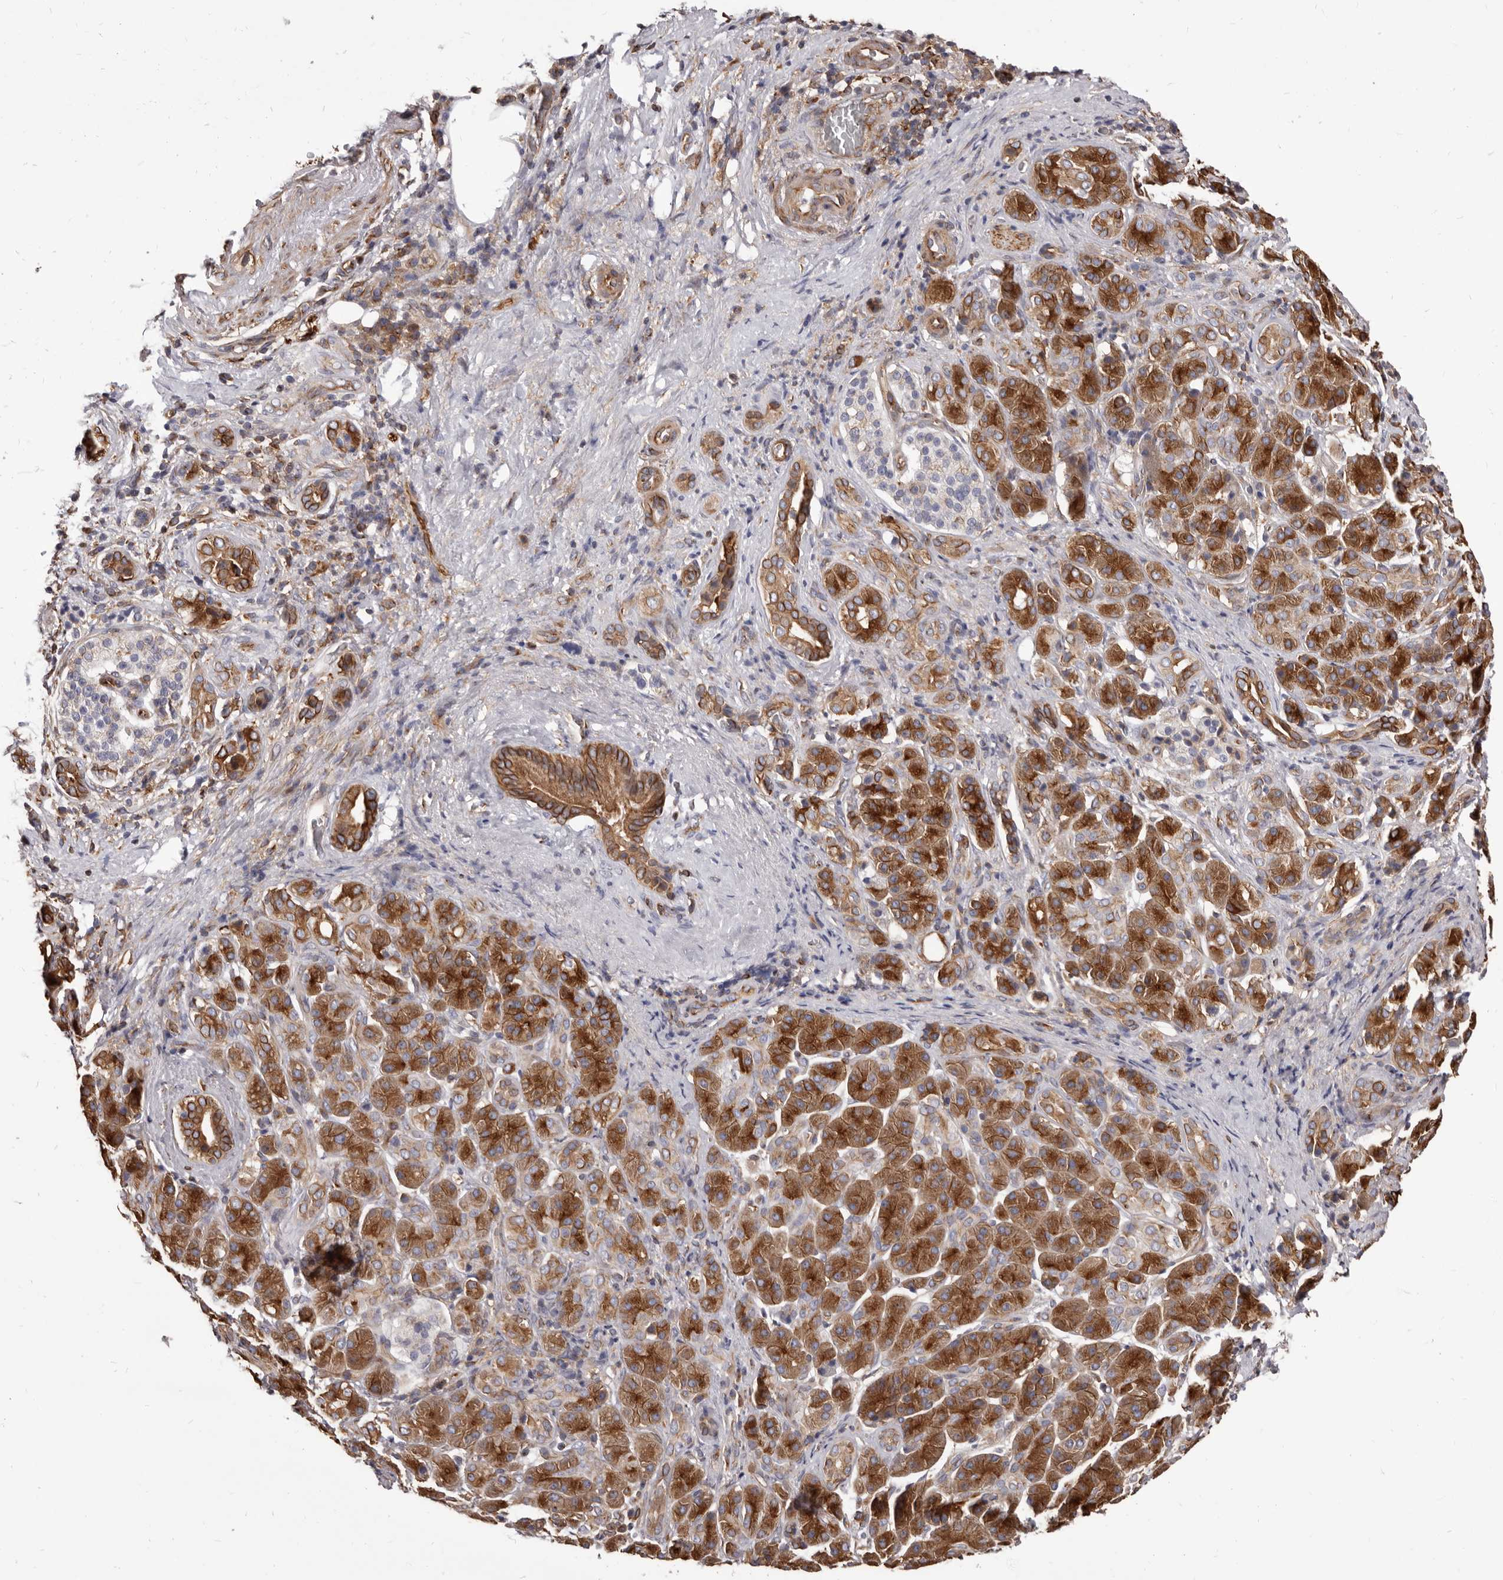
{"staining": {"intensity": "strong", "quantity": "25%-75%", "location": "cytoplasmic/membranous"}, "tissue": "pancreatic cancer", "cell_type": "Tumor cells", "image_type": "cancer", "snomed": [{"axis": "morphology", "description": "Adenocarcinoma, NOS"}, {"axis": "topography", "description": "Pancreas"}], "caption": "Pancreatic adenocarcinoma tissue demonstrates strong cytoplasmic/membranous expression in about 25%-75% of tumor cells The protein is stained brown, and the nuclei are stained in blue (DAB IHC with brightfield microscopy, high magnification).", "gene": "NIBAN1", "patient": {"sex": "male", "age": 78}}